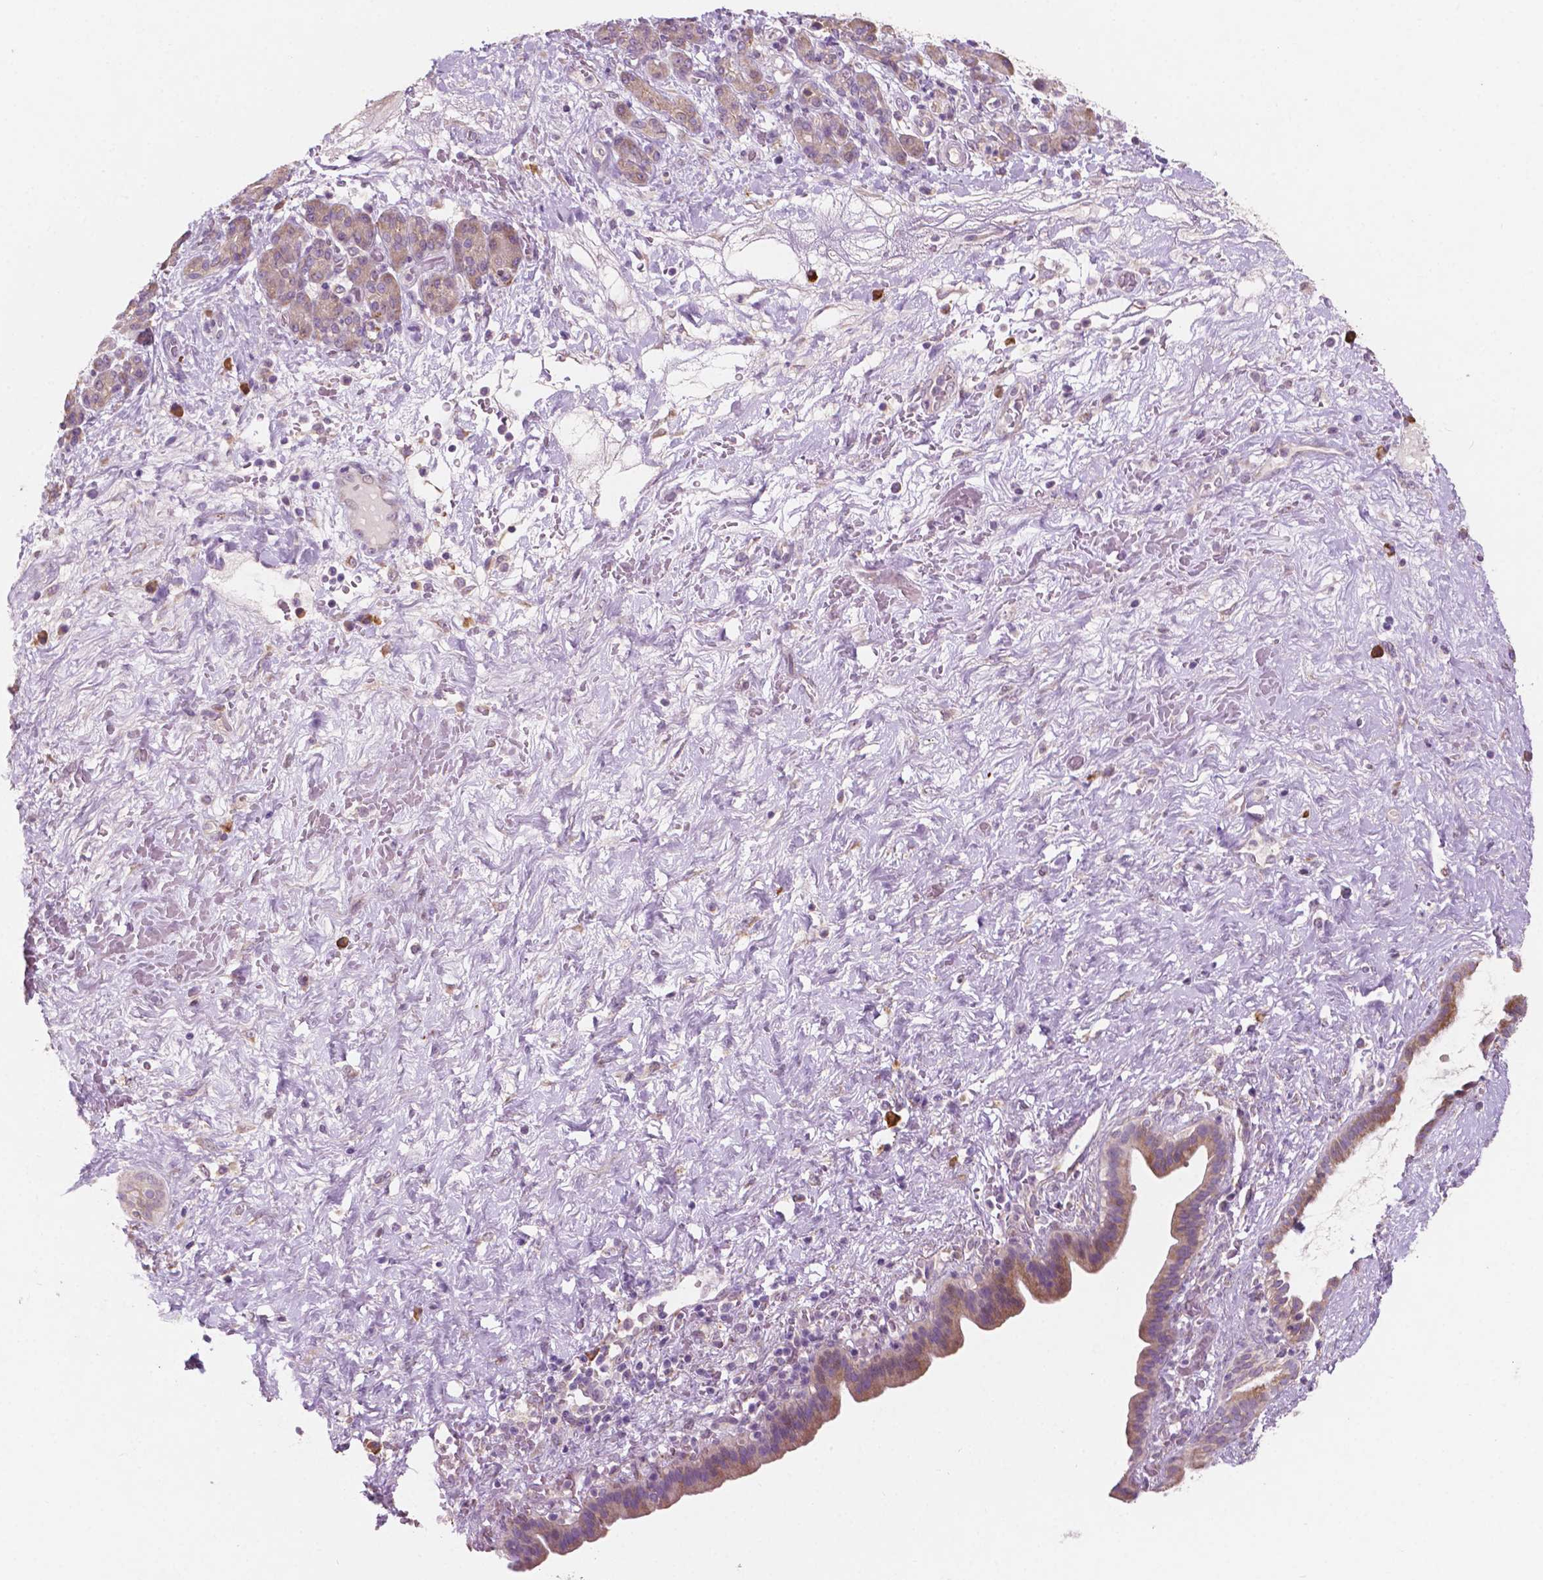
{"staining": {"intensity": "moderate", "quantity": ">75%", "location": "cytoplasmic/membranous"}, "tissue": "pancreatic cancer", "cell_type": "Tumor cells", "image_type": "cancer", "snomed": [{"axis": "morphology", "description": "Adenocarcinoma, NOS"}, {"axis": "topography", "description": "Pancreas"}], "caption": "Tumor cells exhibit moderate cytoplasmic/membranous expression in about >75% of cells in adenocarcinoma (pancreatic).", "gene": "LRP1B", "patient": {"sex": "male", "age": 44}}